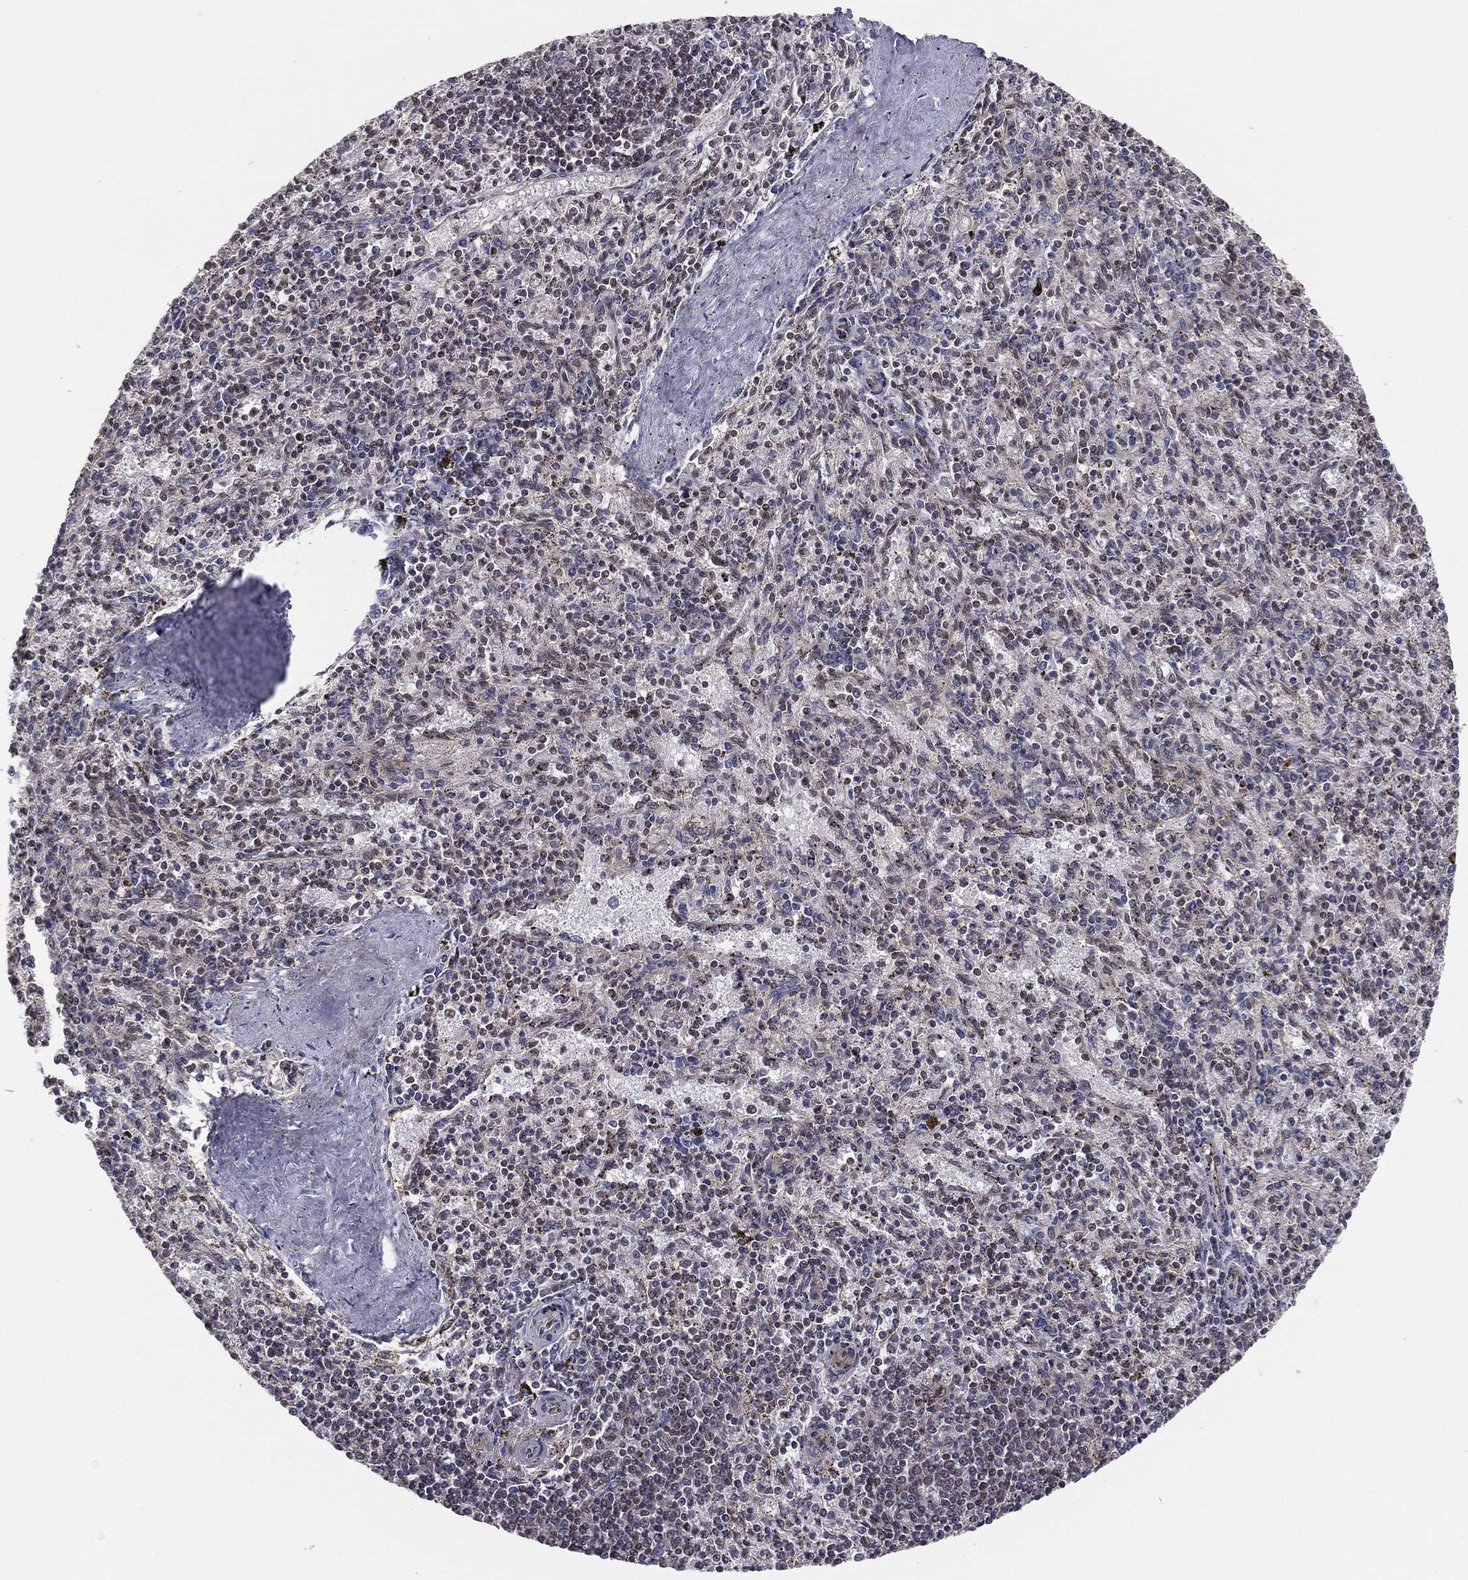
{"staining": {"intensity": "moderate", "quantity": "<25%", "location": "nuclear"}, "tissue": "spleen", "cell_type": "Cells in red pulp", "image_type": "normal", "snomed": [{"axis": "morphology", "description": "Normal tissue, NOS"}, {"axis": "topography", "description": "Spleen"}], "caption": "This is an image of immunohistochemistry (IHC) staining of normal spleen, which shows moderate staining in the nuclear of cells in red pulp.", "gene": "GPALPP1", "patient": {"sex": "female", "age": 37}}